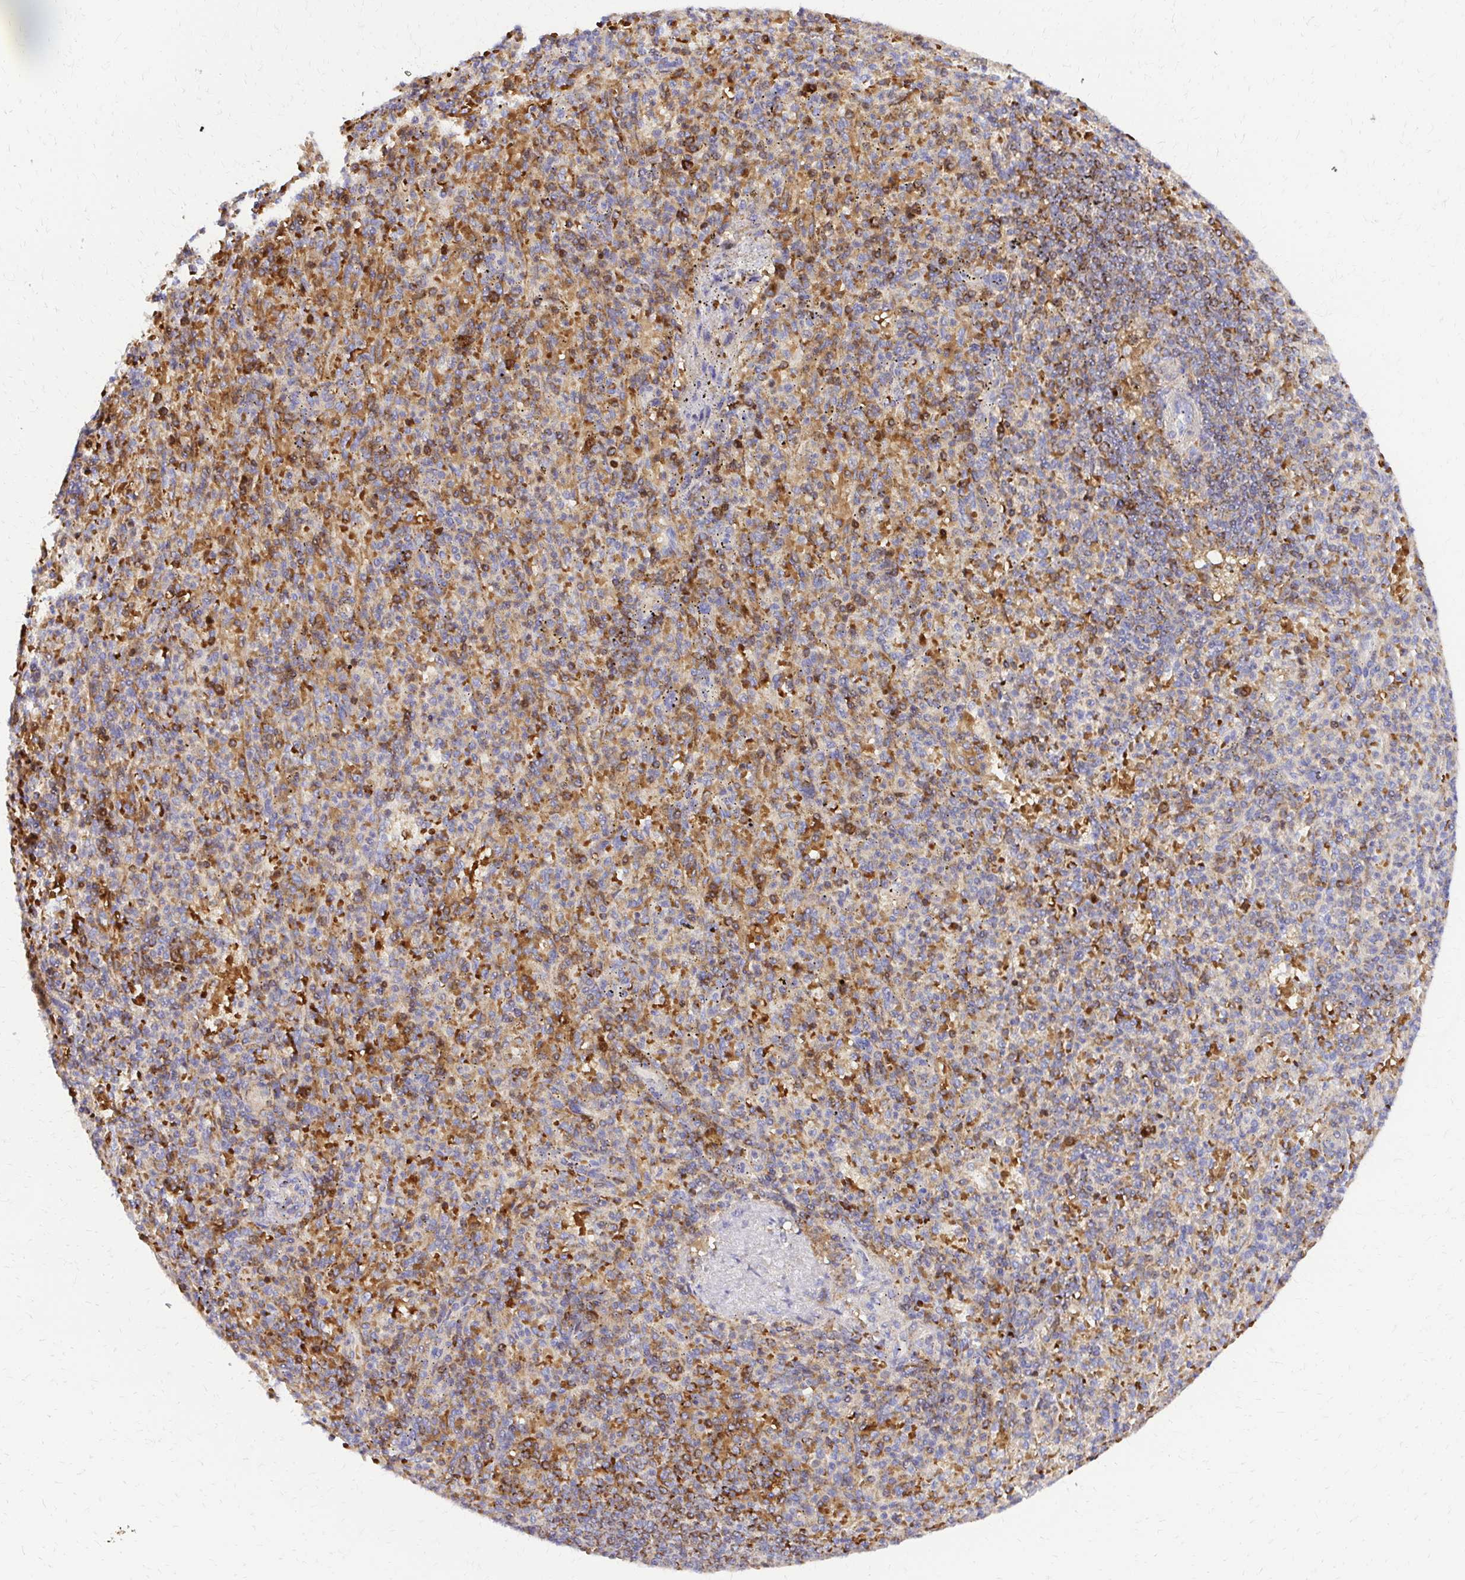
{"staining": {"intensity": "moderate", "quantity": "25%-75%", "location": "cytoplasmic/membranous"}, "tissue": "spleen", "cell_type": "Cells in red pulp", "image_type": "normal", "snomed": [{"axis": "morphology", "description": "Normal tissue, NOS"}, {"axis": "topography", "description": "Spleen"}], "caption": "IHC of benign spleen shows medium levels of moderate cytoplasmic/membranous positivity in approximately 25%-75% of cells in red pulp.", "gene": "MRPL13", "patient": {"sex": "female", "age": 74}}